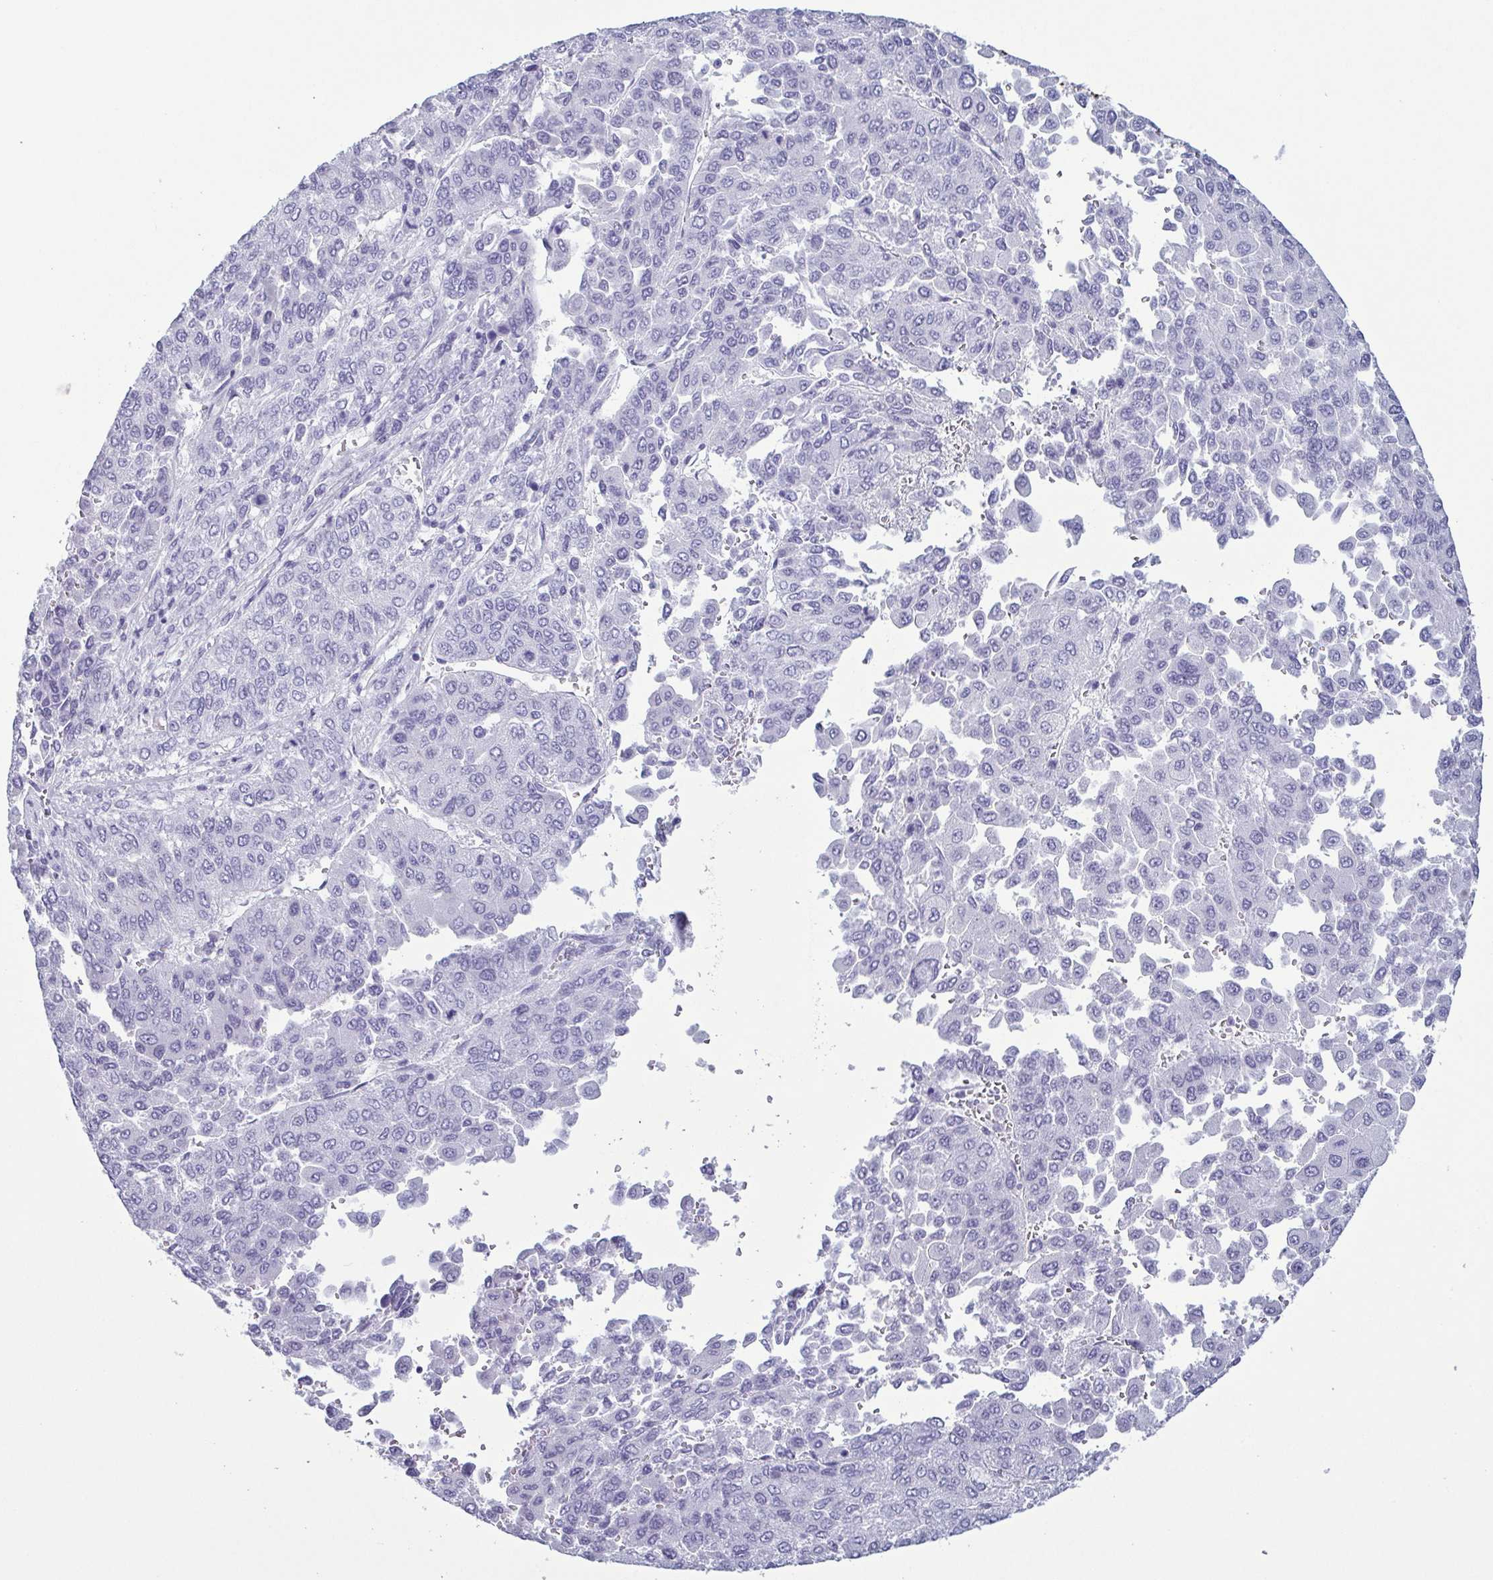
{"staining": {"intensity": "negative", "quantity": "none", "location": "none"}, "tissue": "liver cancer", "cell_type": "Tumor cells", "image_type": "cancer", "snomed": [{"axis": "morphology", "description": "Carcinoma, Hepatocellular, NOS"}, {"axis": "topography", "description": "Liver"}], "caption": "Photomicrograph shows no significant protein expression in tumor cells of hepatocellular carcinoma (liver).", "gene": "KRT10", "patient": {"sex": "female", "age": 41}}